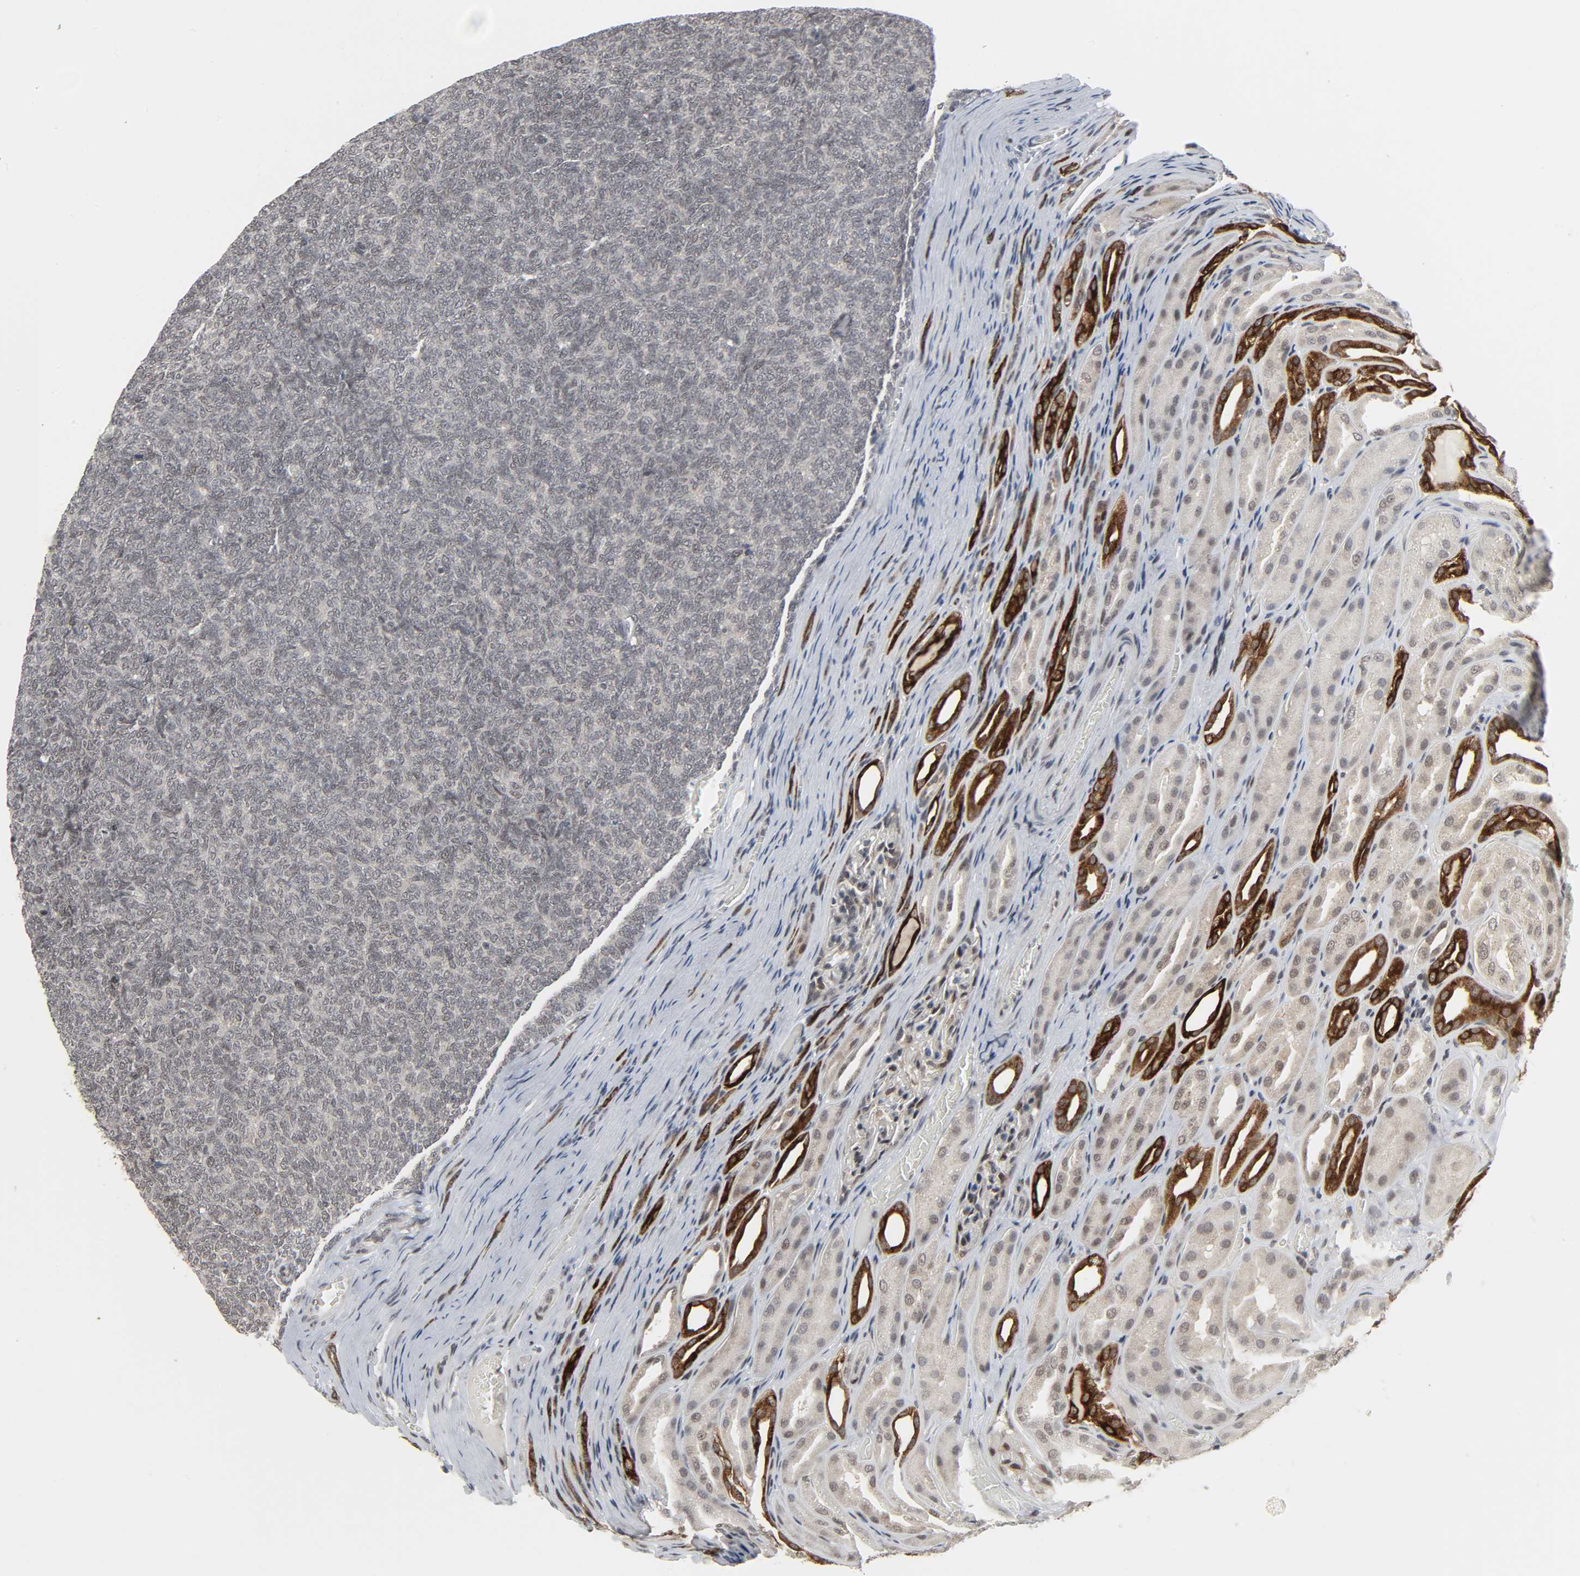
{"staining": {"intensity": "negative", "quantity": "none", "location": "none"}, "tissue": "renal cancer", "cell_type": "Tumor cells", "image_type": "cancer", "snomed": [{"axis": "morphology", "description": "Neoplasm, malignant, NOS"}, {"axis": "topography", "description": "Kidney"}], "caption": "IHC micrograph of human renal malignant neoplasm stained for a protein (brown), which reveals no staining in tumor cells.", "gene": "MUC1", "patient": {"sex": "male", "age": 28}}